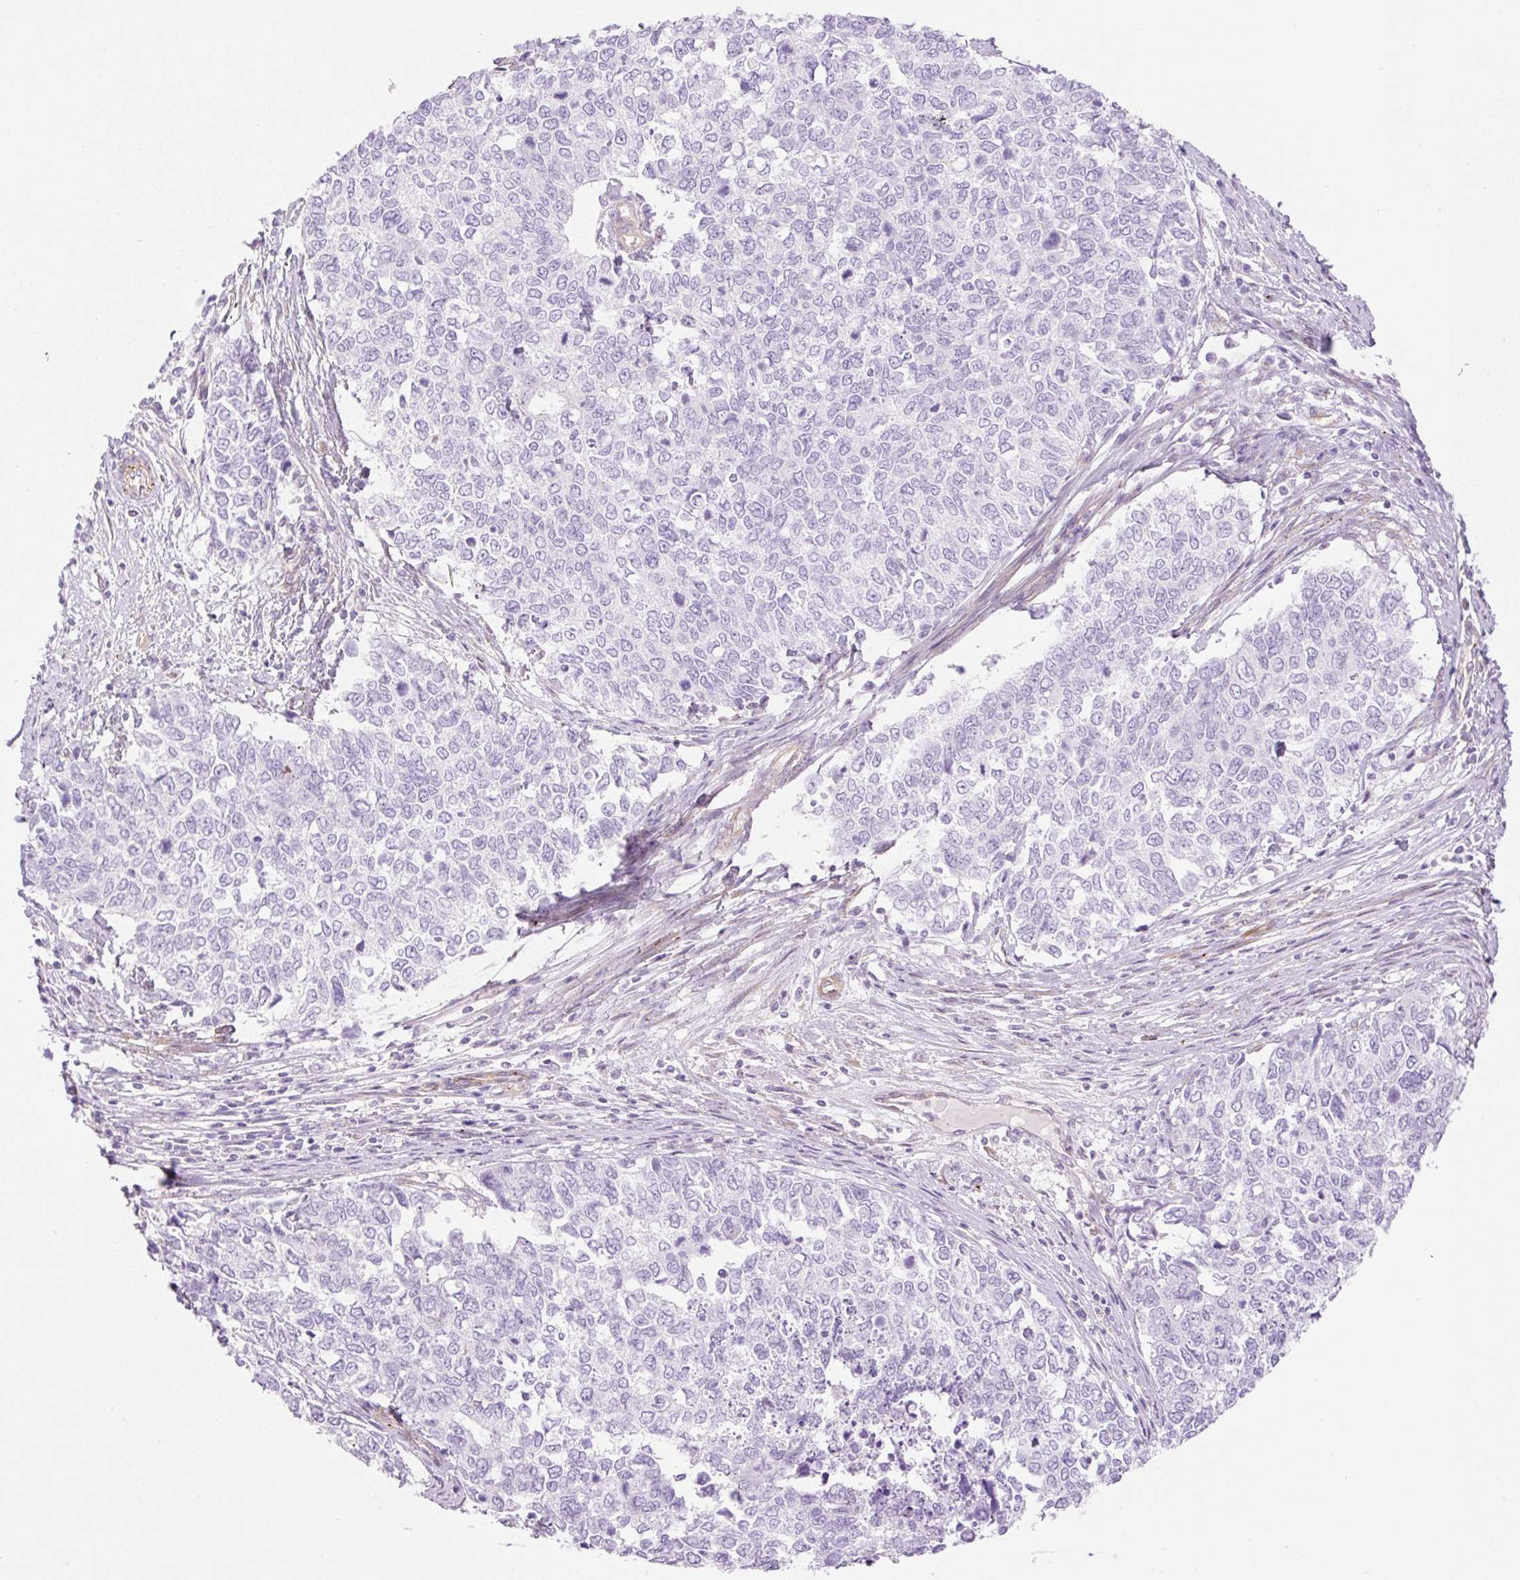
{"staining": {"intensity": "negative", "quantity": "none", "location": "none"}, "tissue": "cervical cancer", "cell_type": "Tumor cells", "image_type": "cancer", "snomed": [{"axis": "morphology", "description": "Adenocarcinoma, NOS"}, {"axis": "topography", "description": "Cervix"}], "caption": "The immunohistochemistry (IHC) image has no significant expression in tumor cells of cervical cancer (adenocarcinoma) tissue.", "gene": "EHD3", "patient": {"sex": "female", "age": 63}}